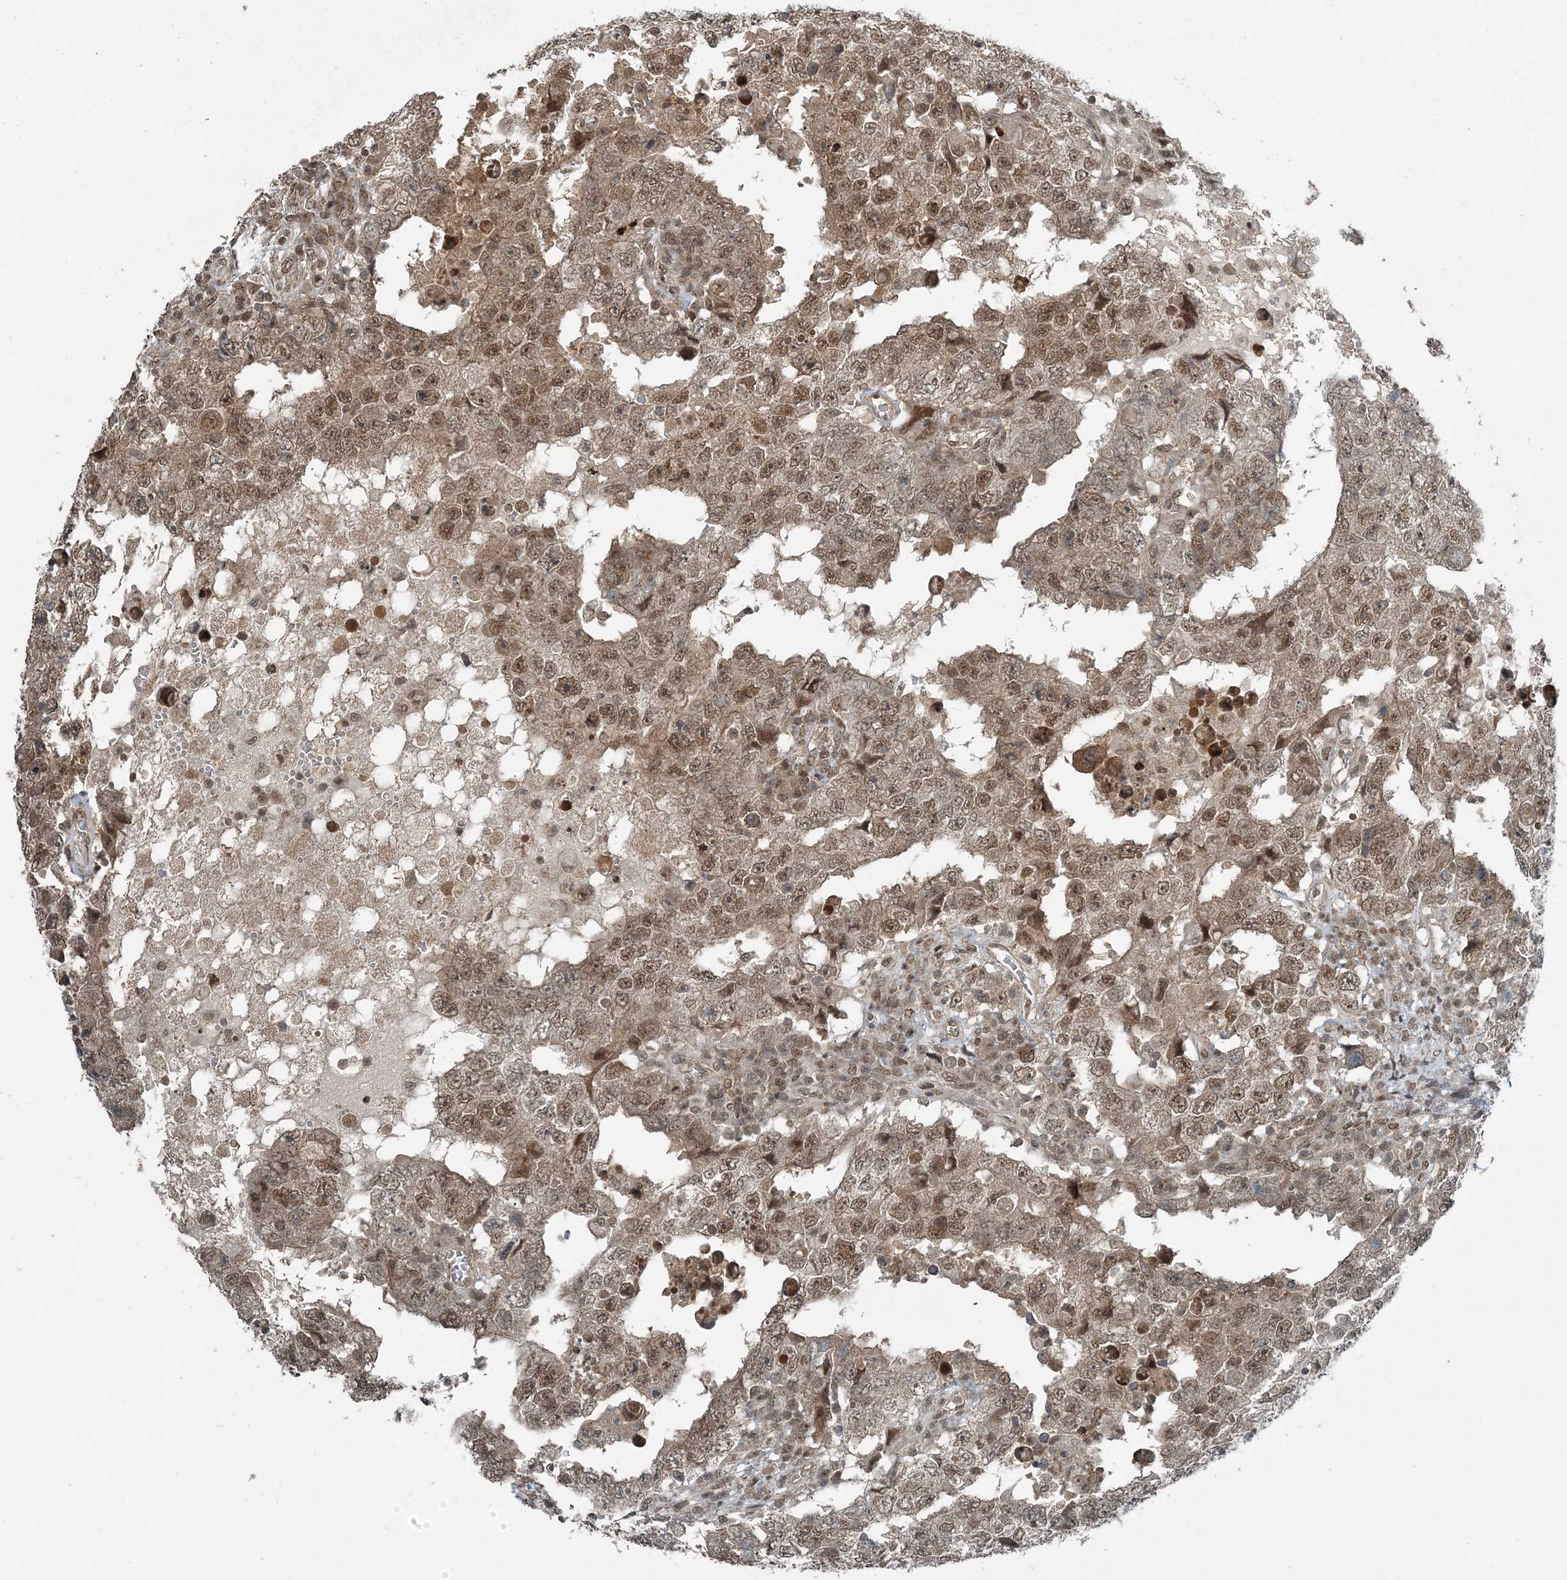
{"staining": {"intensity": "moderate", "quantity": ">75%", "location": "cytoplasmic/membranous,nuclear"}, "tissue": "testis cancer", "cell_type": "Tumor cells", "image_type": "cancer", "snomed": [{"axis": "morphology", "description": "Carcinoma, Embryonal, NOS"}, {"axis": "topography", "description": "Testis"}], "caption": "This histopathology image exhibits immunohistochemistry (IHC) staining of testis cancer (embryonal carcinoma), with medium moderate cytoplasmic/membranous and nuclear staining in about >75% of tumor cells.", "gene": "COPS7B", "patient": {"sex": "male", "age": 26}}